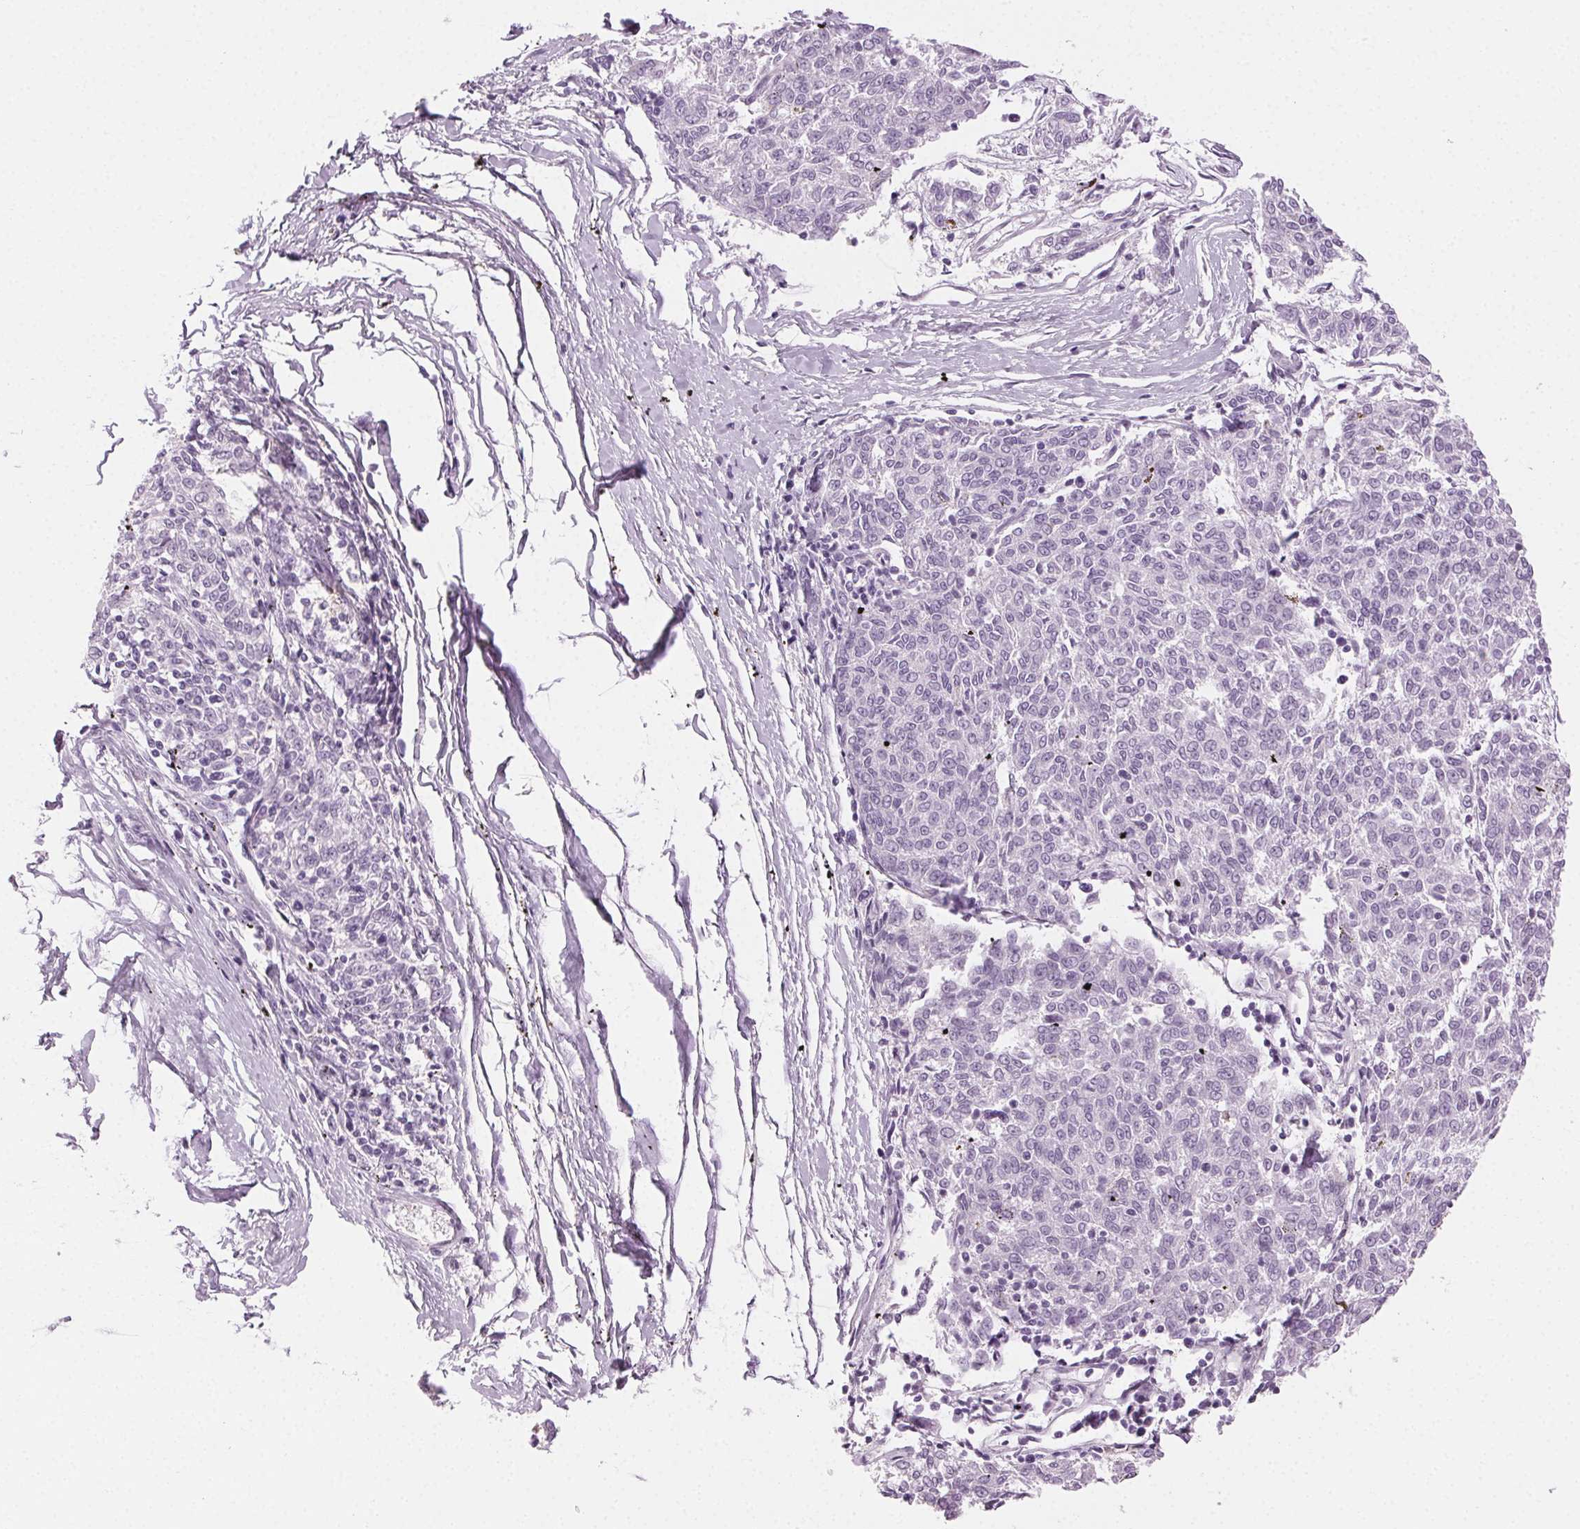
{"staining": {"intensity": "negative", "quantity": "none", "location": "none"}, "tissue": "melanoma", "cell_type": "Tumor cells", "image_type": "cancer", "snomed": [{"axis": "morphology", "description": "Malignant melanoma, NOS"}, {"axis": "topography", "description": "Skin"}], "caption": "High magnification brightfield microscopy of melanoma stained with DAB (brown) and counterstained with hematoxylin (blue): tumor cells show no significant positivity.", "gene": "MPO", "patient": {"sex": "female", "age": 72}}